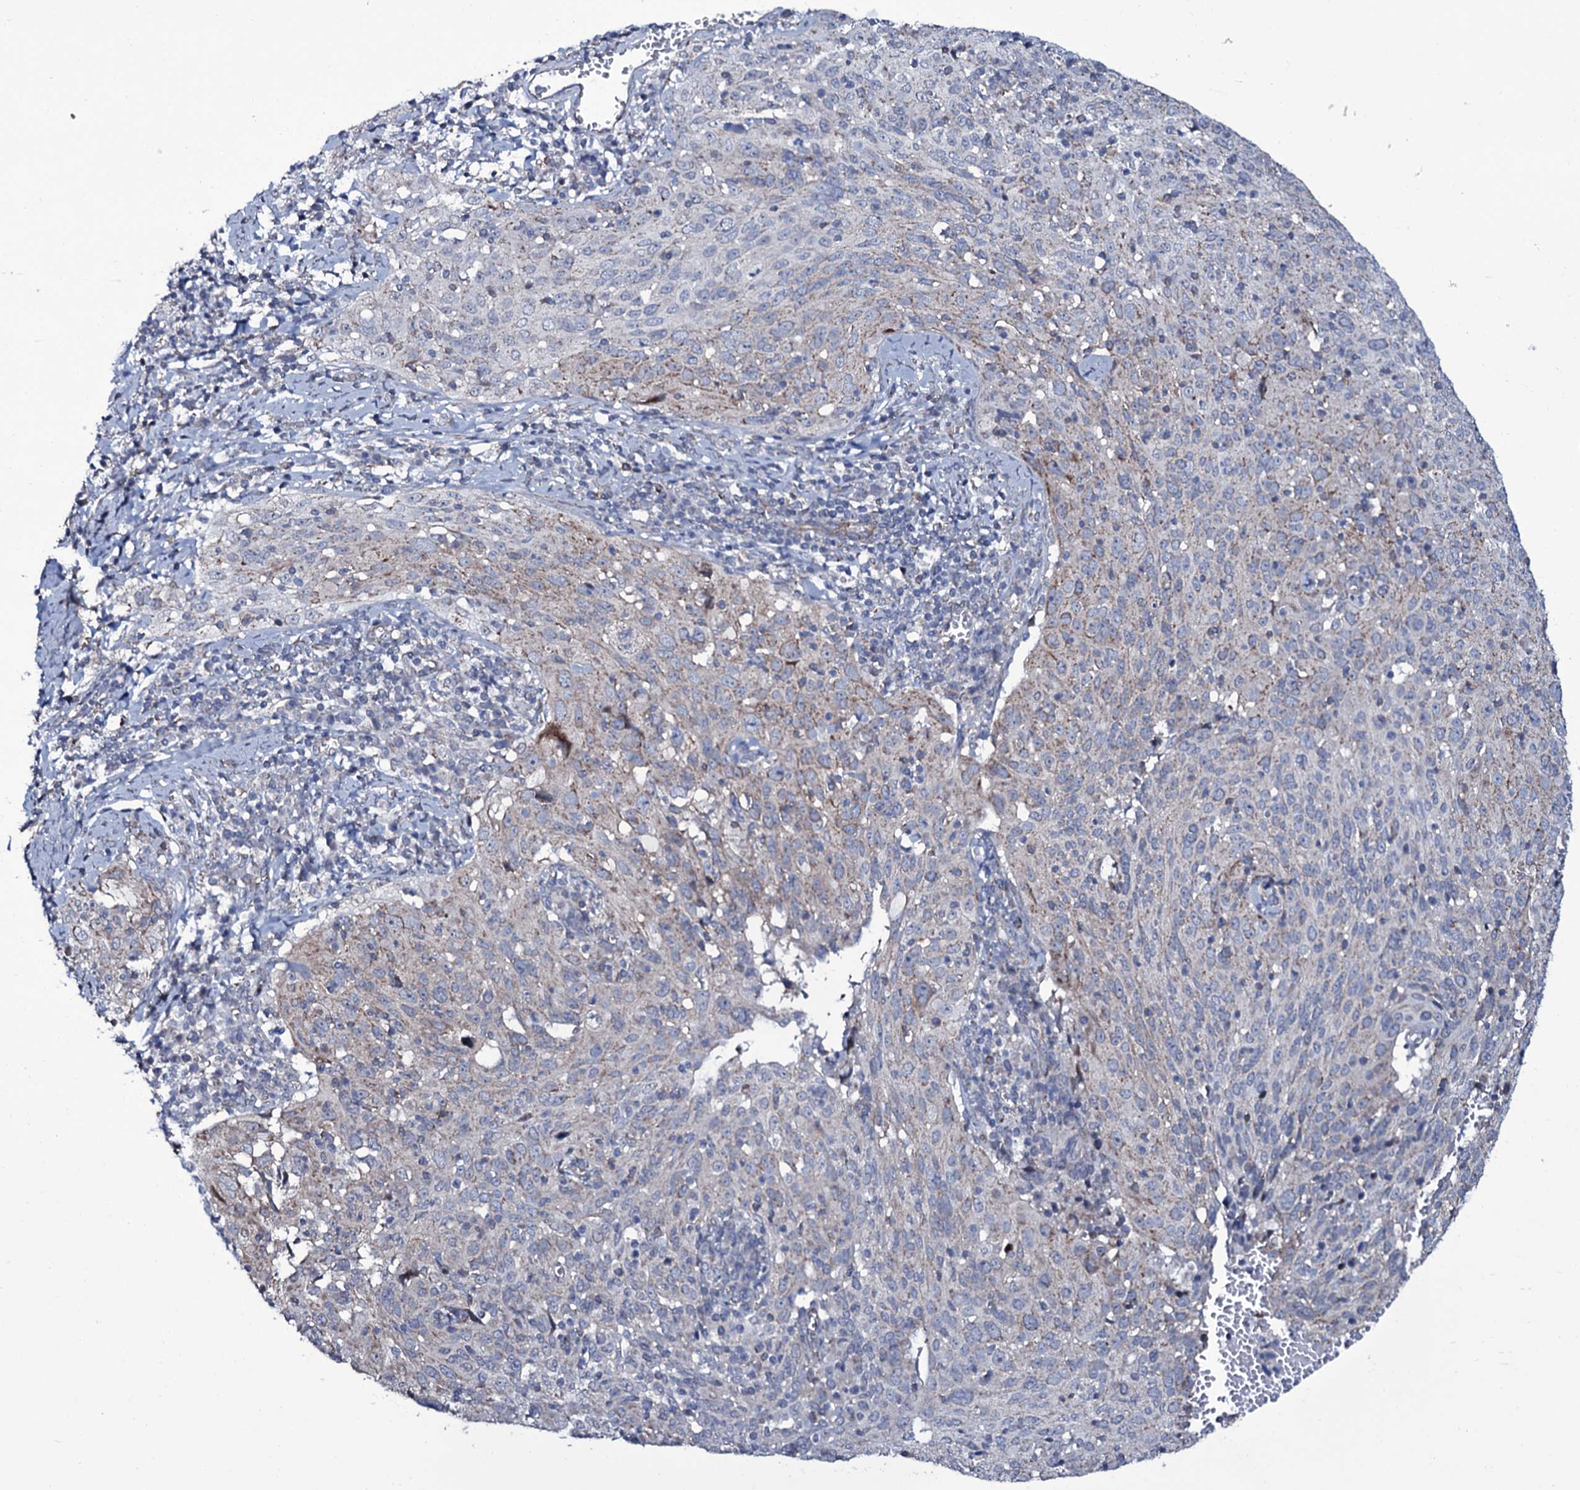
{"staining": {"intensity": "weak", "quantity": "<25%", "location": "cytoplasmic/membranous"}, "tissue": "cervical cancer", "cell_type": "Tumor cells", "image_type": "cancer", "snomed": [{"axis": "morphology", "description": "Squamous cell carcinoma, NOS"}, {"axis": "topography", "description": "Cervix"}], "caption": "Immunohistochemistry (IHC) histopathology image of human cervical cancer stained for a protein (brown), which displays no positivity in tumor cells.", "gene": "WIPF3", "patient": {"sex": "female", "age": 31}}